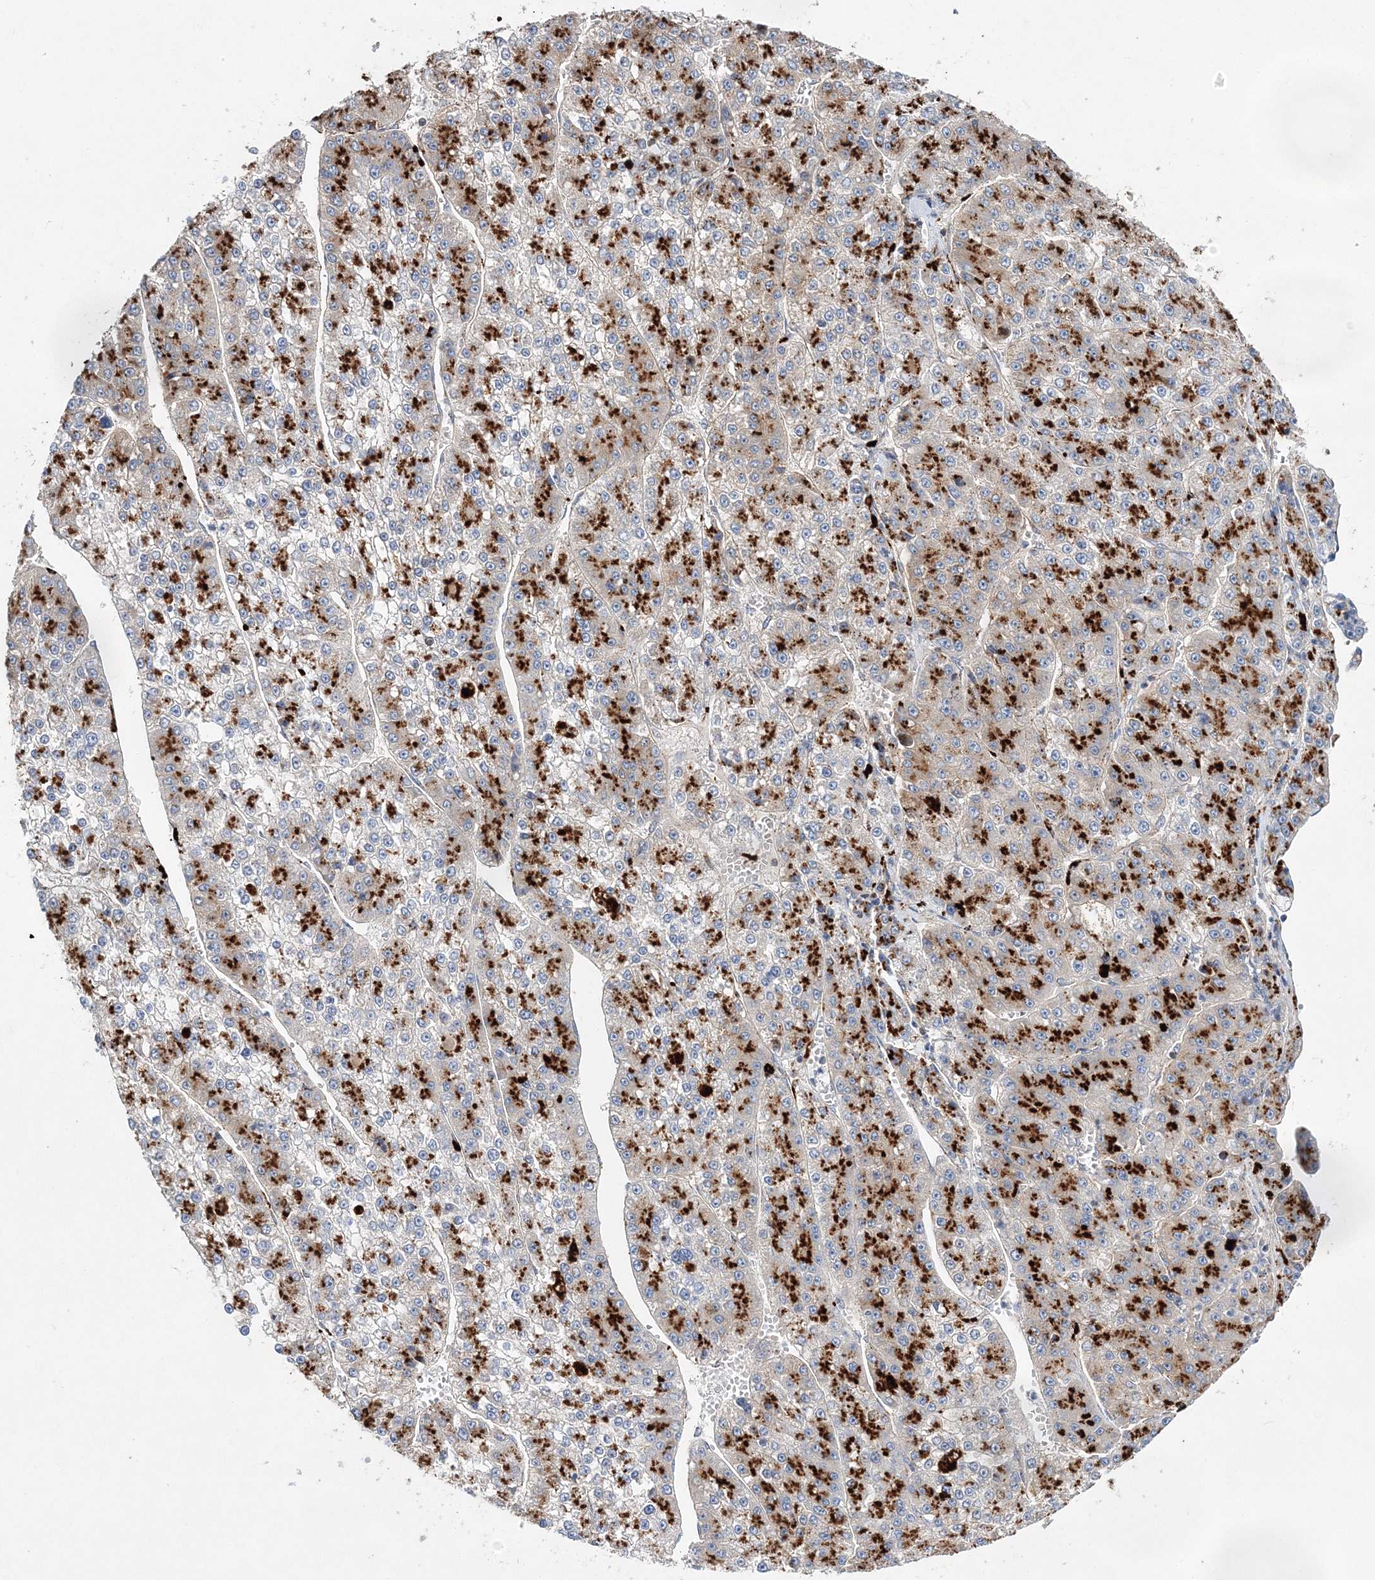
{"staining": {"intensity": "strong", "quantity": "25%-75%", "location": "cytoplasmic/membranous"}, "tissue": "liver cancer", "cell_type": "Tumor cells", "image_type": "cancer", "snomed": [{"axis": "morphology", "description": "Carcinoma, Hepatocellular, NOS"}, {"axis": "topography", "description": "Liver"}], "caption": "Liver cancer (hepatocellular carcinoma) stained with a protein marker demonstrates strong staining in tumor cells.", "gene": "C3orf38", "patient": {"sex": "female", "age": 73}}